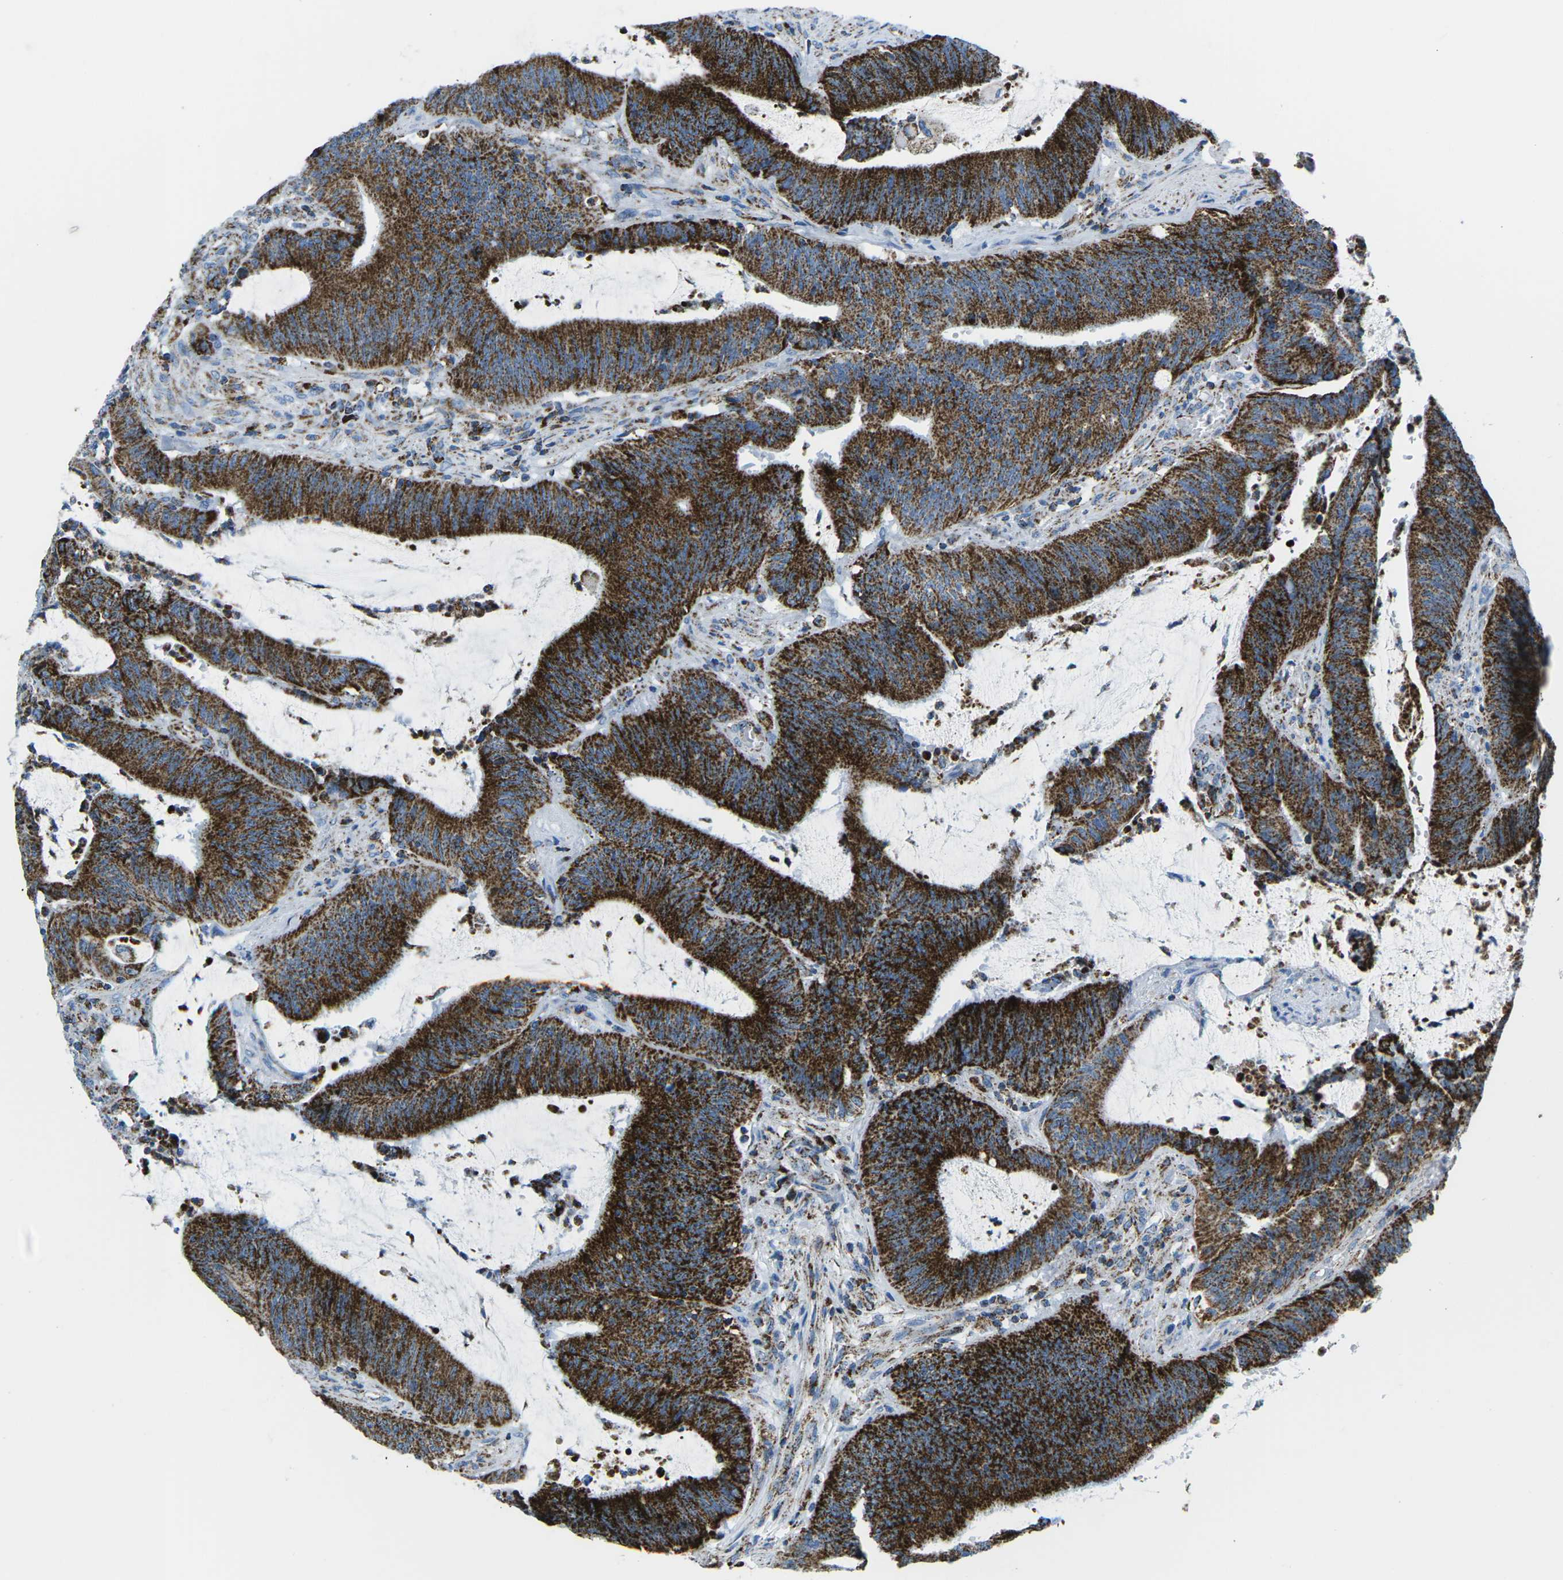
{"staining": {"intensity": "strong", "quantity": ">75%", "location": "cytoplasmic/membranous"}, "tissue": "colorectal cancer", "cell_type": "Tumor cells", "image_type": "cancer", "snomed": [{"axis": "morphology", "description": "Normal tissue, NOS"}, {"axis": "morphology", "description": "Adenocarcinoma, NOS"}, {"axis": "topography", "description": "Rectum"}], "caption": "This image demonstrates immunohistochemistry (IHC) staining of human colorectal adenocarcinoma, with high strong cytoplasmic/membranous staining in approximately >75% of tumor cells.", "gene": "COX6C", "patient": {"sex": "female", "age": 66}}